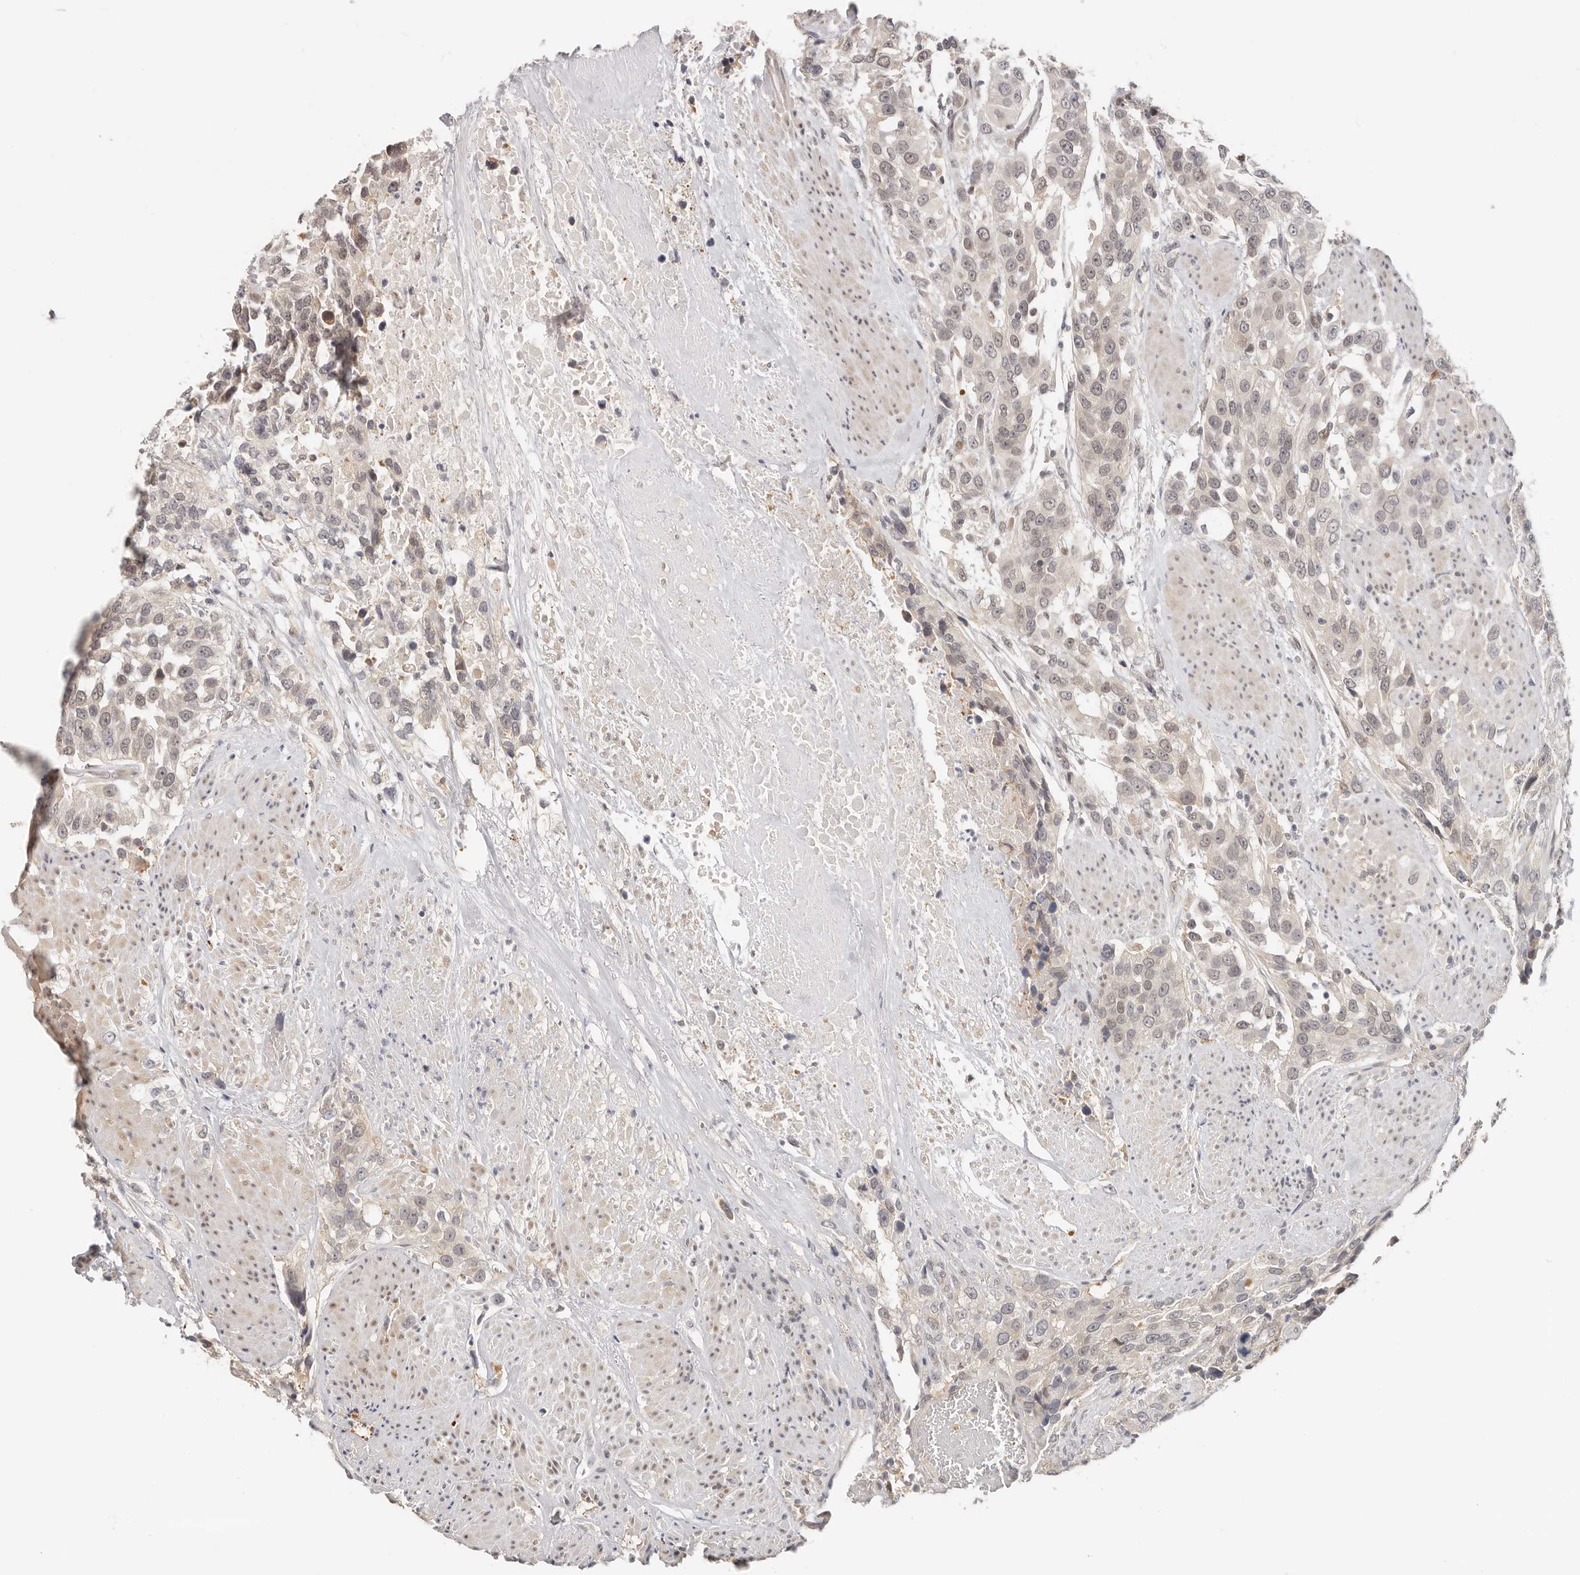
{"staining": {"intensity": "weak", "quantity": "<25%", "location": "nuclear"}, "tissue": "urothelial cancer", "cell_type": "Tumor cells", "image_type": "cancer", "snomed": [{"axis": "morphology", "description": "Urothelial carcinoma, High grade"}, {"axis": "topography", "description": "Urinary bladder"}], "caption": "Photomicrograph shows no significant protein positivity in tumor cells of high-grade urothelial carcinoma.", "gene": "LARP7", "patient": {"sex": "female", "age": 80}}